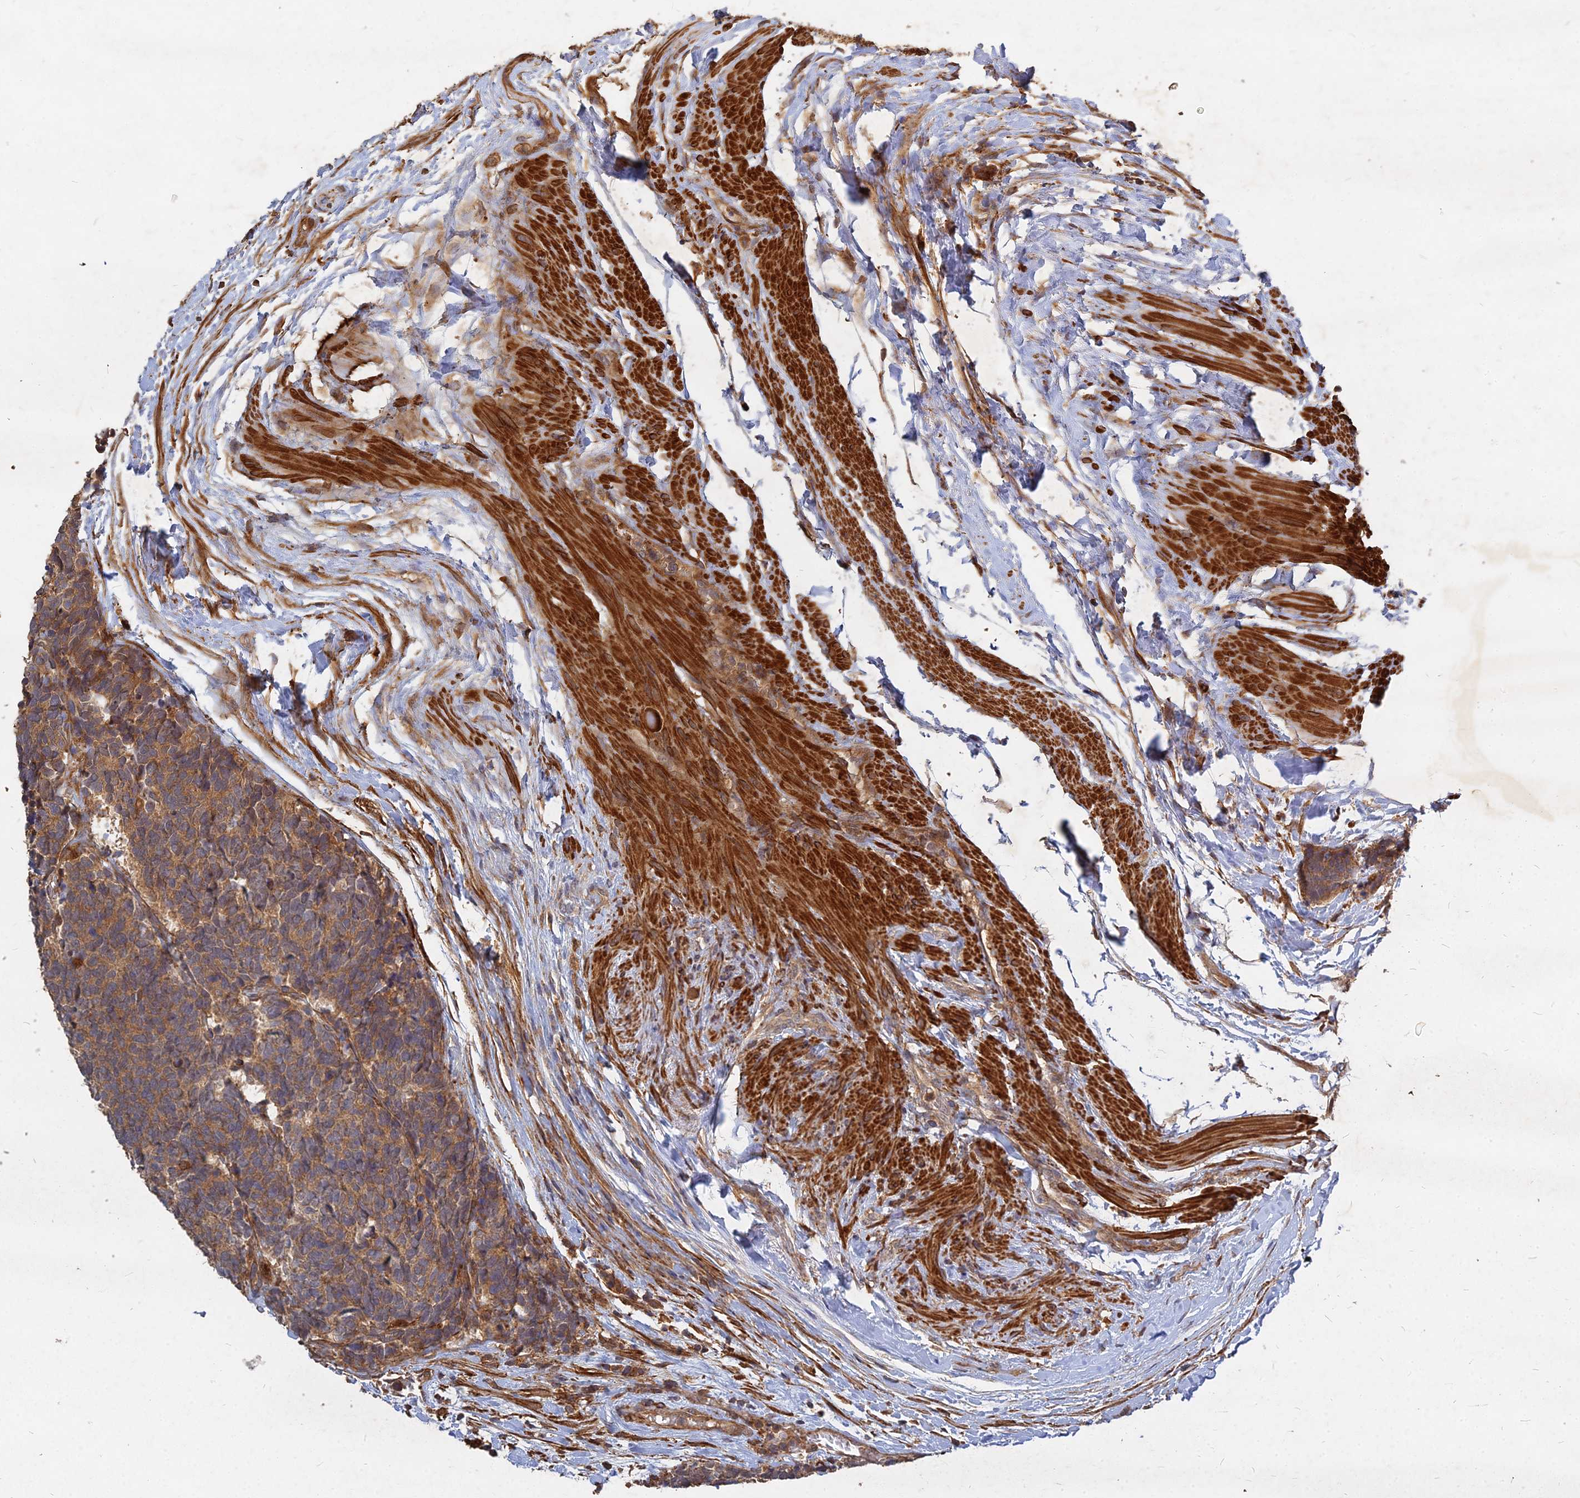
{"staining": {"intensity": "moderate", "quantity": ">75%", "location": "cytoplasmic/membranous"}, "tissue": "carcinoid", "cell_type": "Tumor cells", "image_type": "cancer", "snomed": [{"axis": "morphology", "description": "Carcinoma, NOS"}, {"axis": "morphology", "description": "Carcinoid, malignant, NOS"}, {"axis": "topography", "description": "Prostate"}], "caption": "High-magnification brightfield microscopy of carcinoid (malignant) stained with DAB (brown) and counterstained with hematoxylin (blue). tumor cells exhibit moderate cytoplasmic/membranous expression is seen in about>75% of cells. (Brightfield microscopy of DAB IHC at high magnification).", "gene": "UBE2W", "patient": {"sex": "male", "age": 57}}